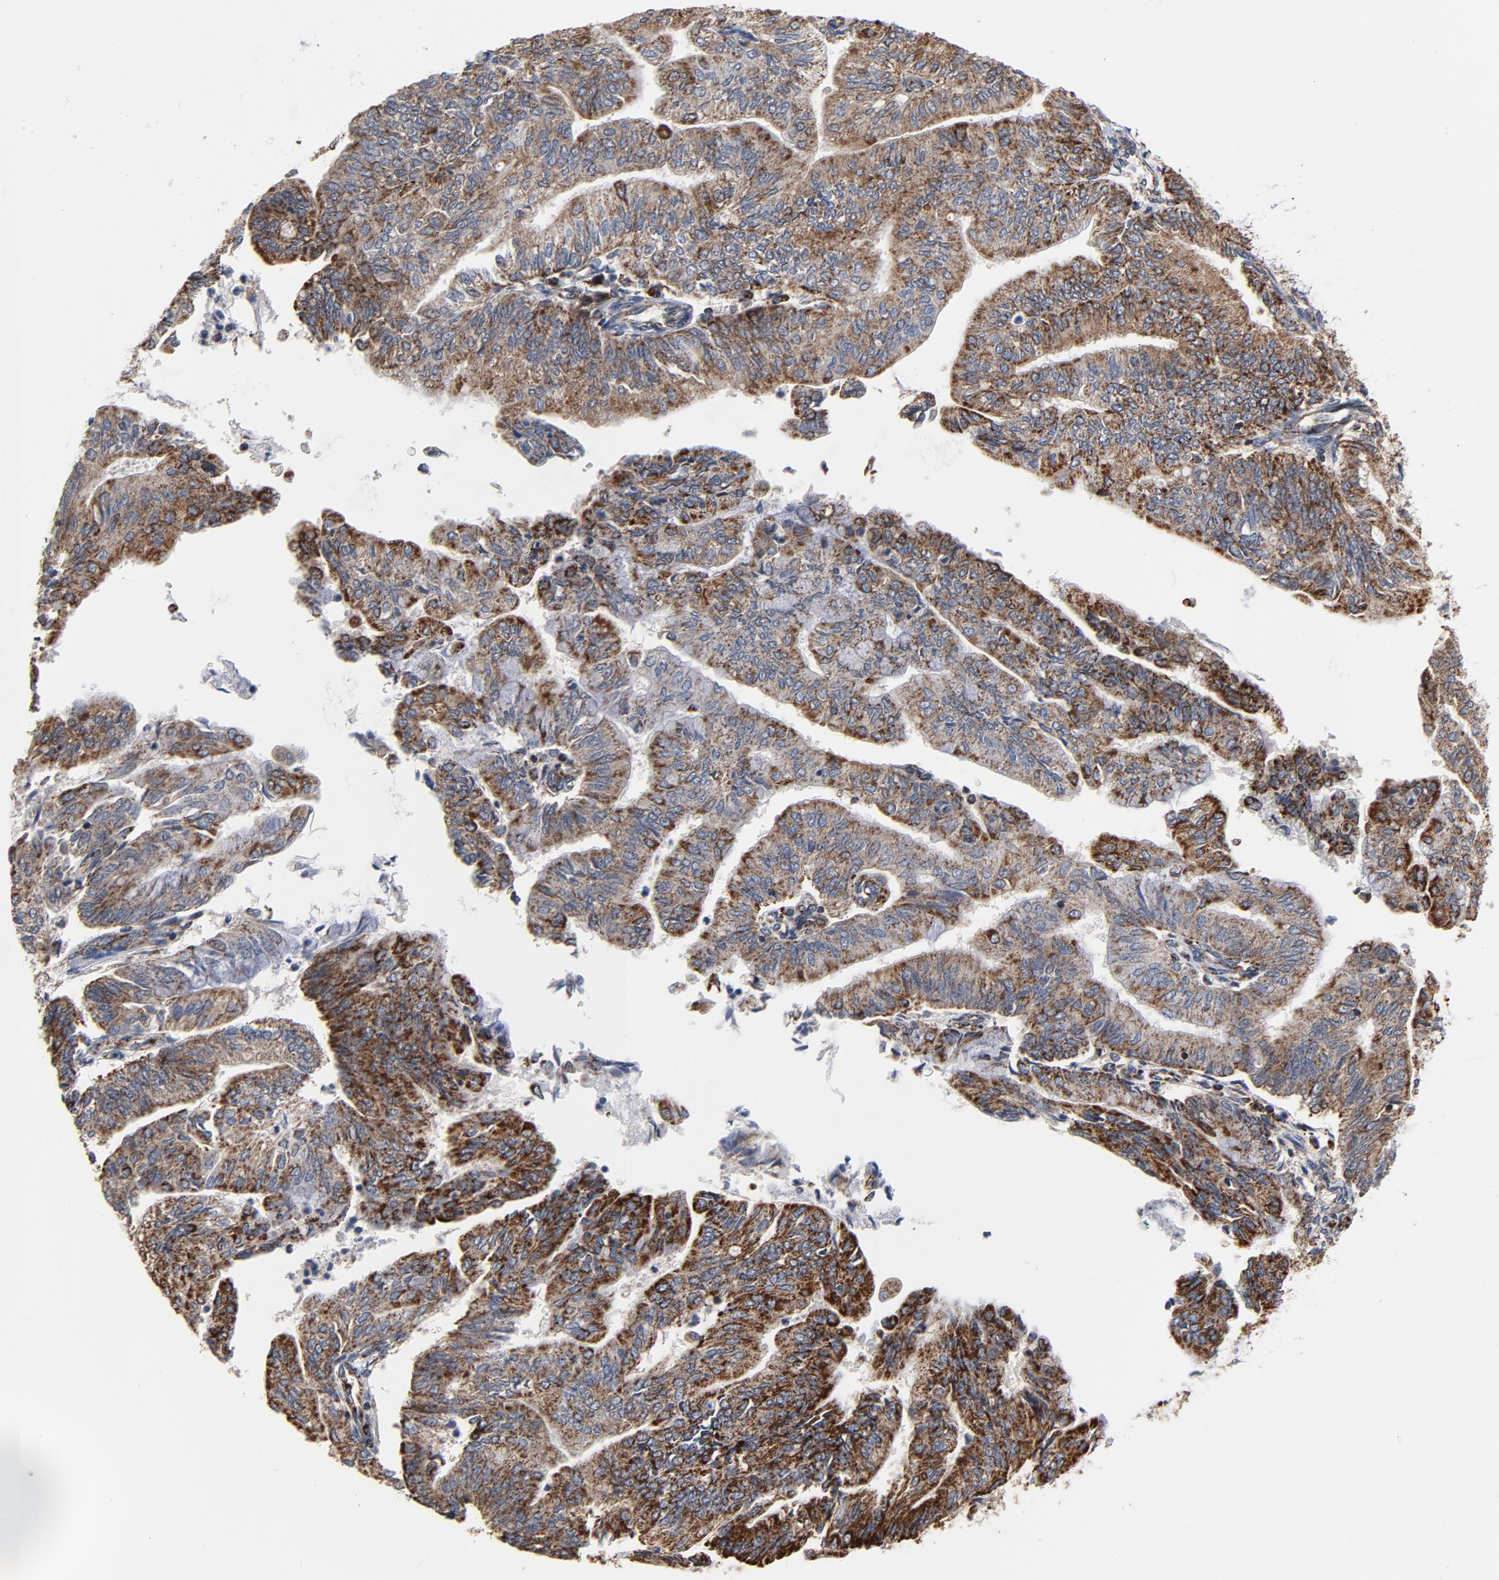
{"staining": {"intensity": "moderate", "quantity": ">75%", "location": "cytoplasmic/membranous"}, "tissue": "endometrial cancer", "cell_type": "Tumor cells", "image_type": "cancer", "snomed": [{"axis": "morphology", "description": "Adenocarcinoma, NOS"}, {"axis": "topography", "description": "Endometrium"}], "caption": "Protein expression analysis of human adenocarcinoma (endometrial) reveals moderate cytoplasmic/membranous positivity in approximately >75% of tumor cells.", "gene": "NDUFV2", "patient": {"sex": "female", "age": 59}}